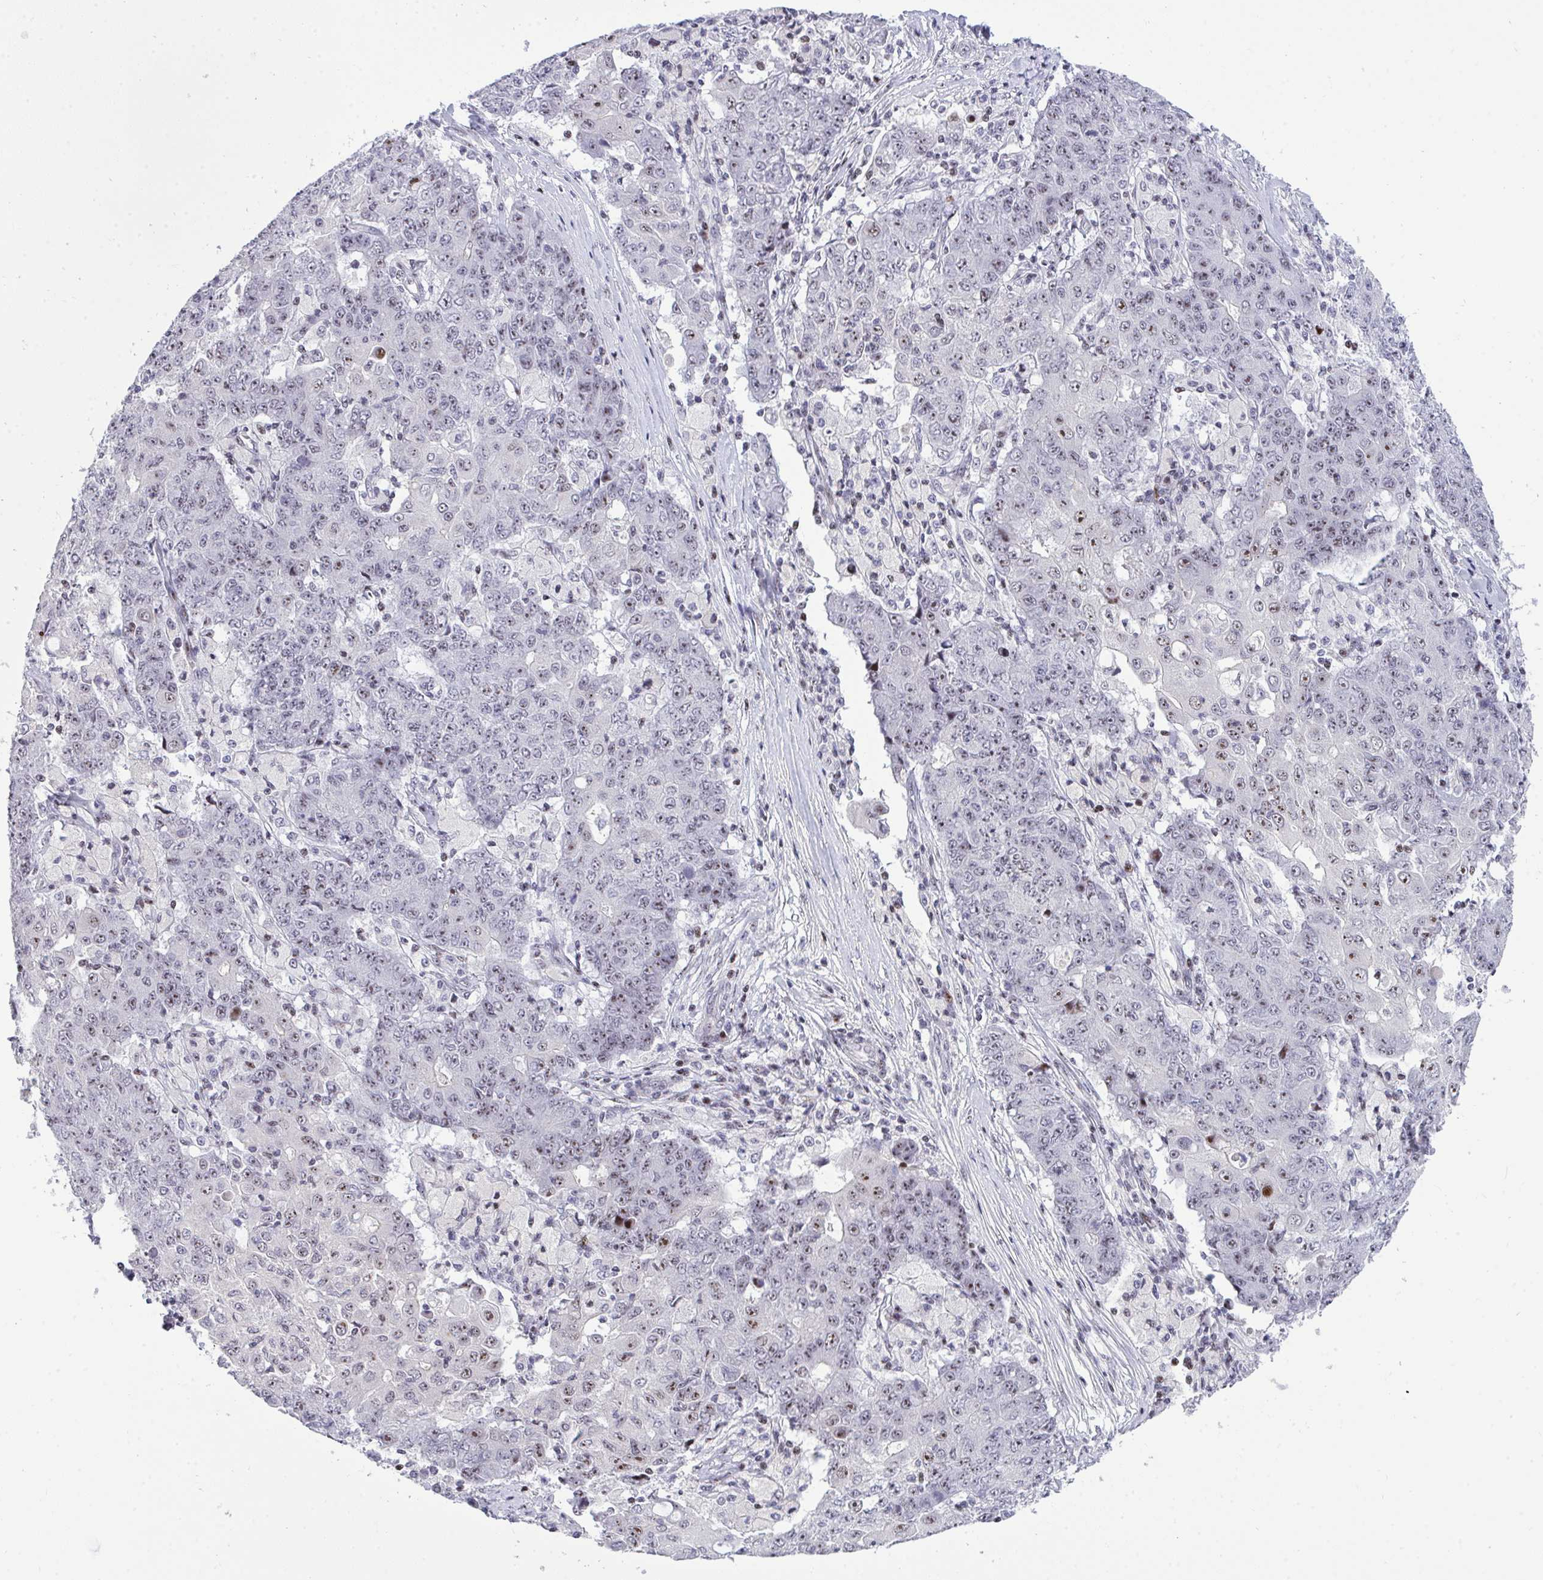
{"staining": {"intensity": "weak", "quantity": ">75%", "location": "nuclear"}, "tissue": "ovarian cancer", "cell_type": "Tumor cells", "image_type": "cancer", "snomed": [{"axis": "morphology", "description": "Carcinoma, endometroid"}, {"axis": "topography", "description": "Ovary"}], "caption": "DAB (3,3'-diaminobenzidine) immunohistochemical staining of human ovarian endometroid carcinoma exhibits weak nuclear protein positivity in approximately >75% of tumor cells.", "gene": "PLPPR3", "patient": {"sex": "female", "age": 42}}